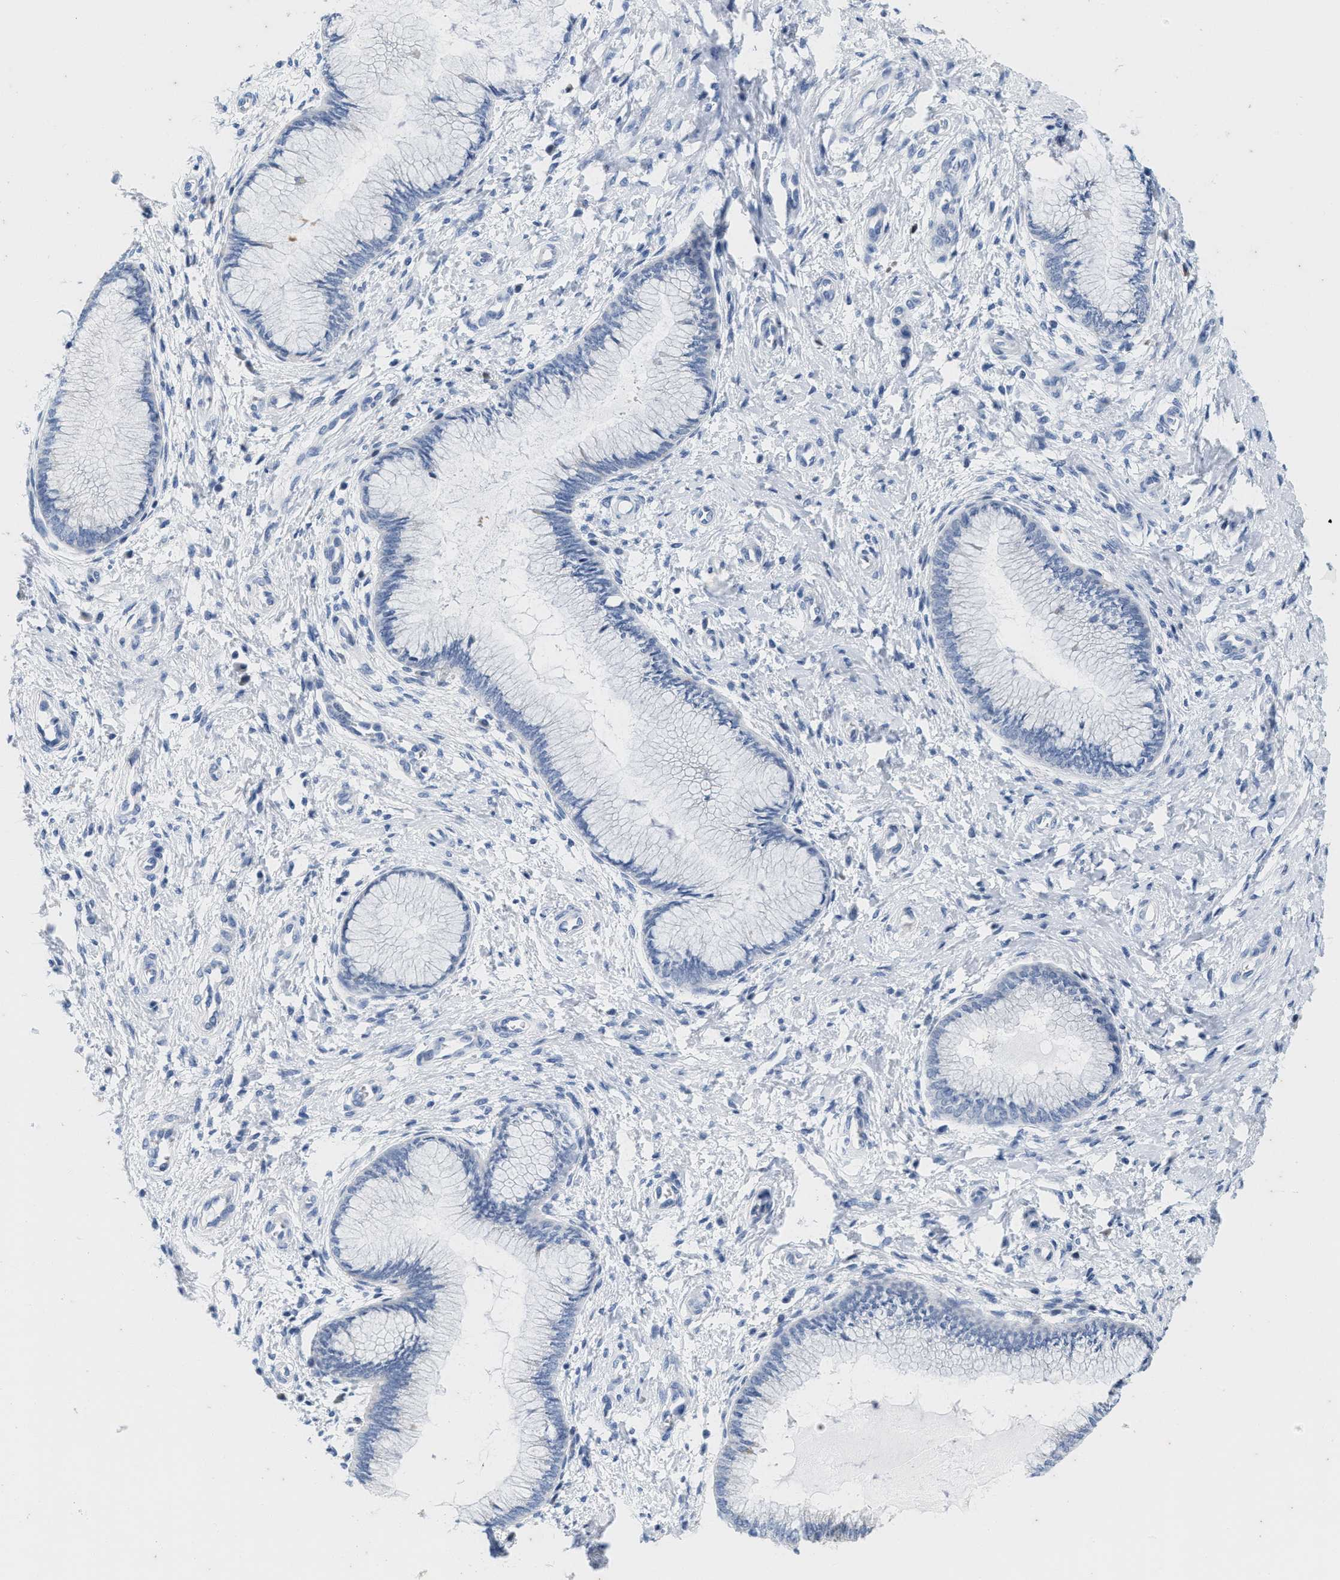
{"staining": {"intensity": "negative", "quantity": "none", "location": "none"}, "tissue": "cervix", "cell_type": "Glandular cells", "image_type": "normal", "snomed": [{"axis": "morphology", "description": "Normal tissue, NOS"}, {"axis": "topography", "description": "Cervix"}], "caption": "DAB (3,3'-diaminobenzidine) immunohistochemical staining of normal cervix shows no significant staining in glandular cells. The staining was performed using DAB (3,3'-diaminobenzidine) to visualize the protein expression in brown, while the nuclei were stained in blue with hematoxylin (Magnification: 20x).", "gene": "ABCB11", "patient": {"sex": "female", "age": 55}}